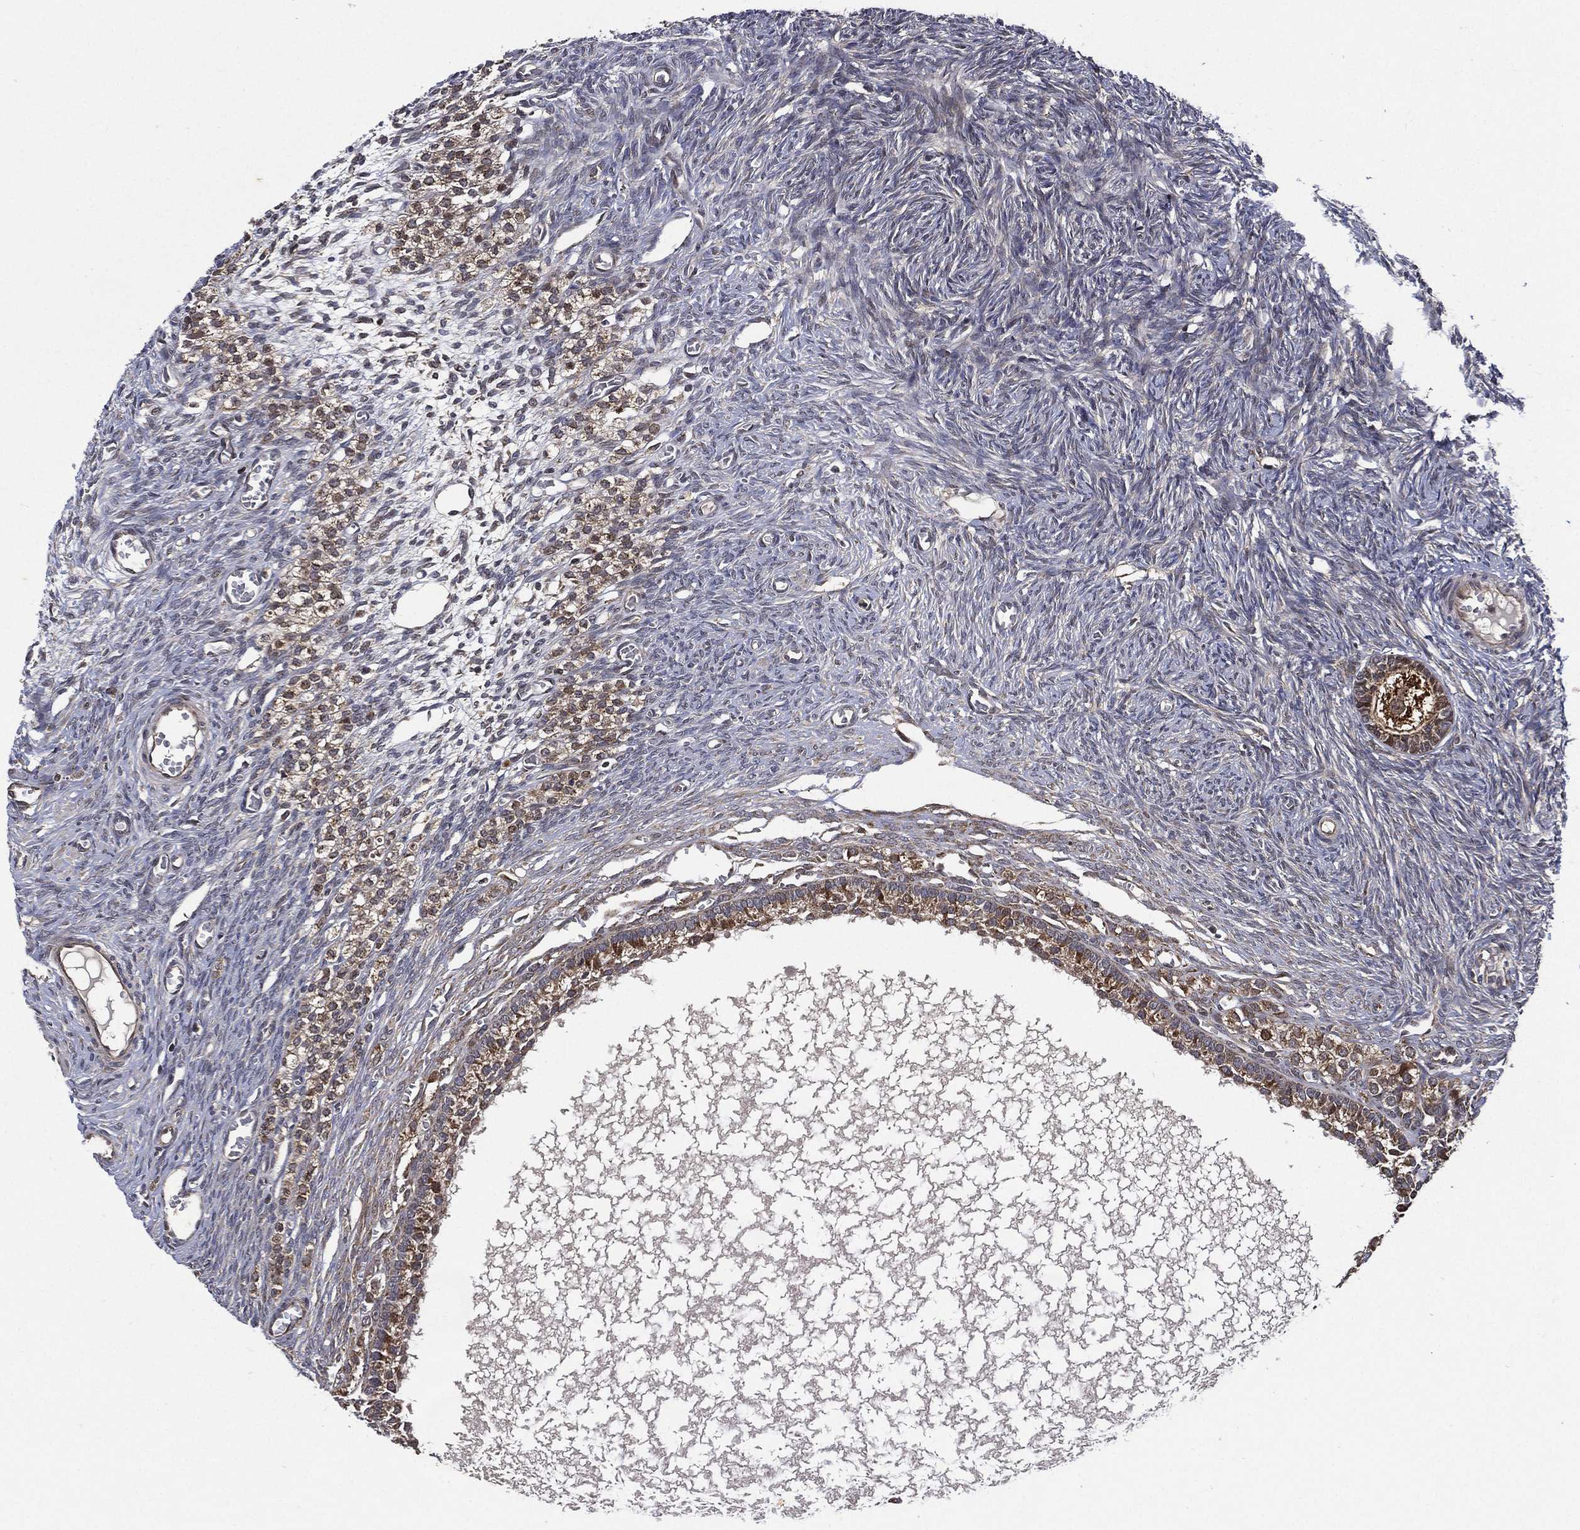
{"staining": {"intensity": "strong", "quantity": "25%-75%", "location": "cytoplasmic/membranous"}, "tissue": "ovary", "cell_type": "Follicle cells", "image_type": "normal", "snomed": [{"axis": "morphology", "description": "Normal tissue, NOS"}, {"axis": "topography", "description": "Ovary"}], "caption": "Immunohistochemistry (IHC) image of normal ovary stained for a protein (brown), which shows high levels of strong cytoplasmic/membranous staining in about 25%-75% of follicle cells.", "gene": "RAB11FIP4", "patient": {"sex": "female", "age": 27}}